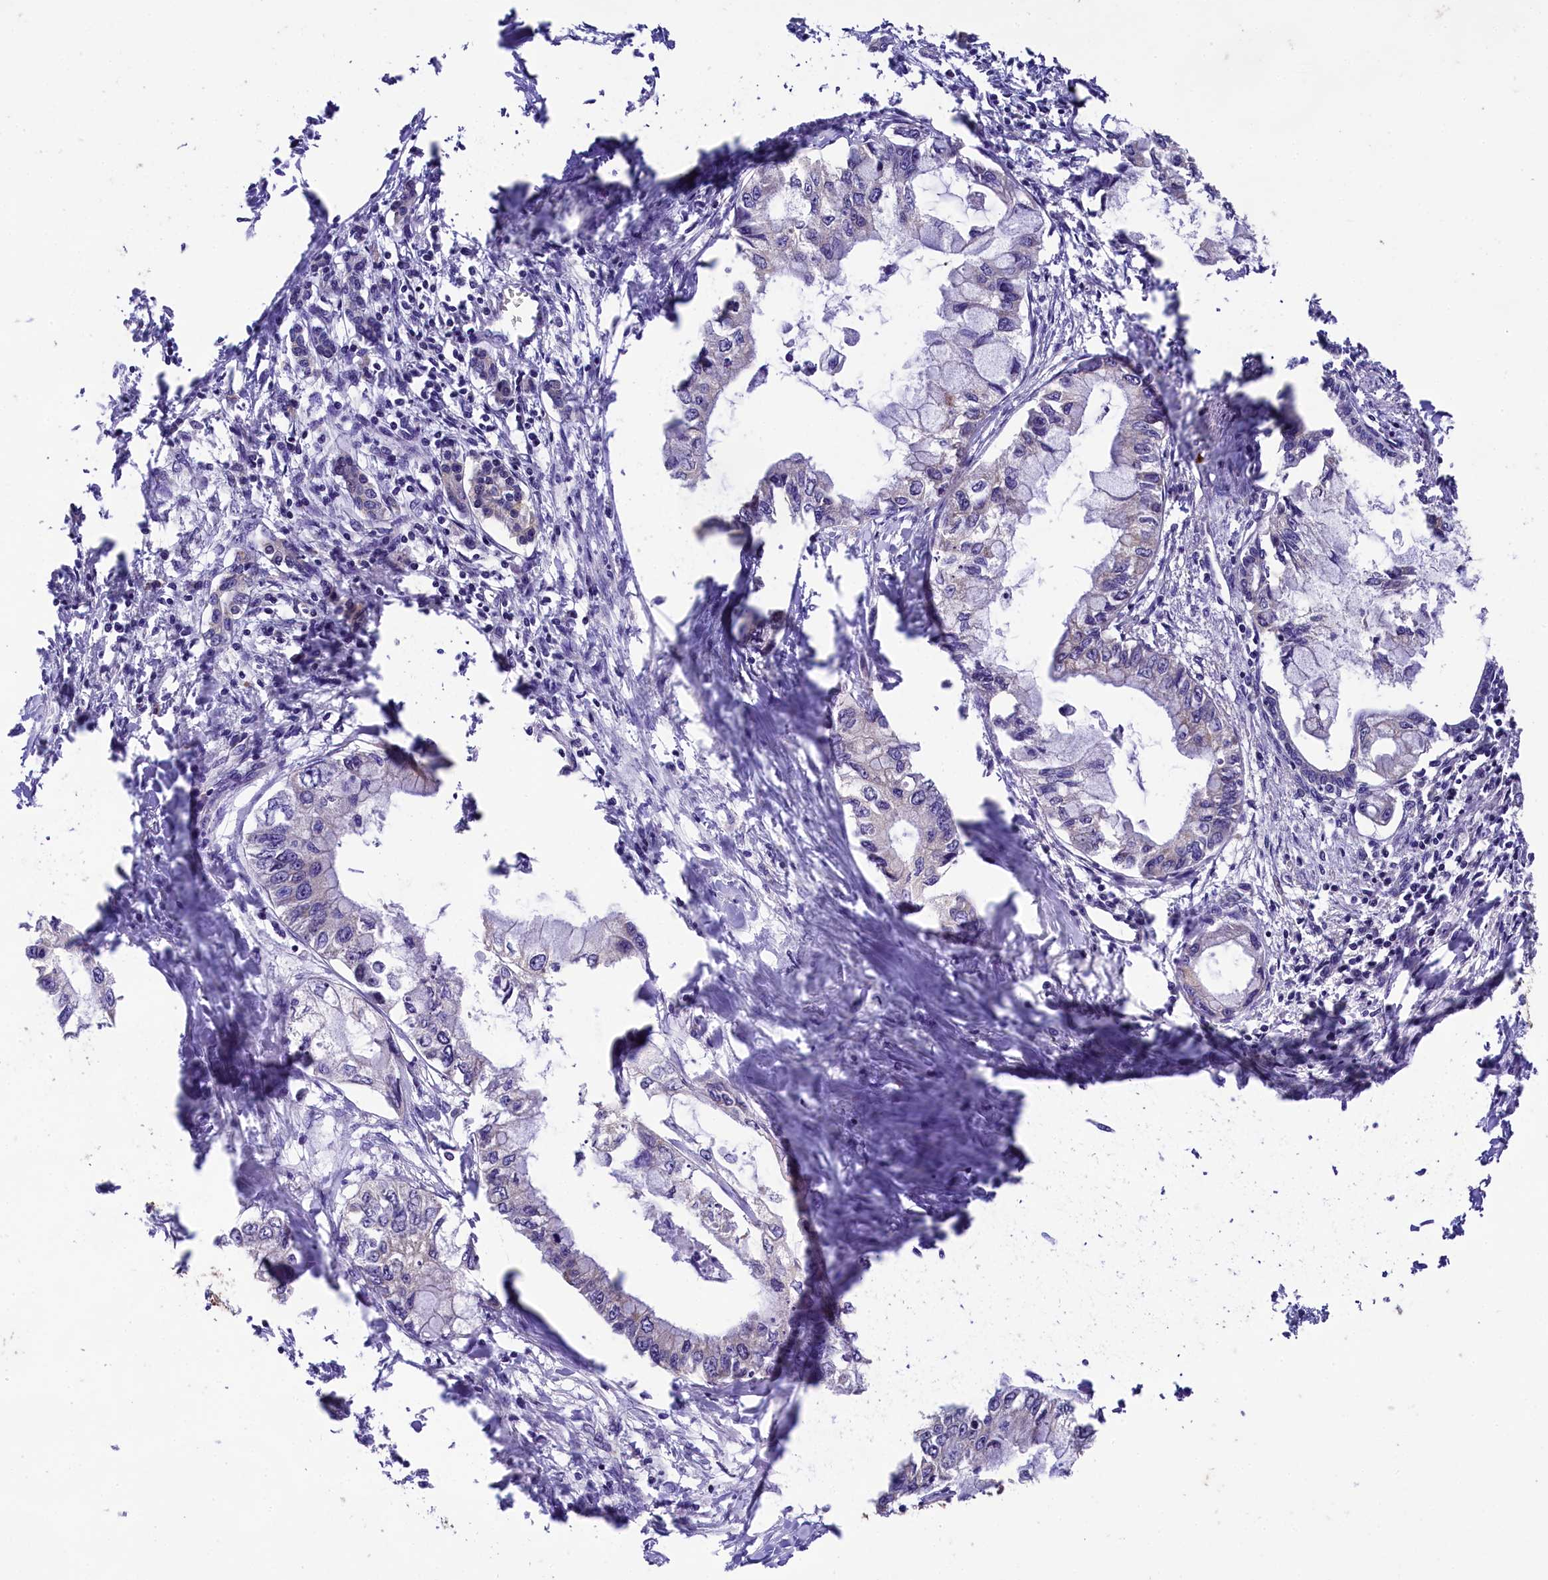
{"staining": {"intensity": "negative", "quantity": "none", "location": "none"}, "tissue": "pancreatic cancer", "cell_type": "Tumor cells", "image_type": "cancer", "snomed": [{"axis": "morphology", "description": "Adenocarcinoma, NOS"}, {"axis": "topography", "description": "Pancreas"}], "caption": "Immunohistochemical staining of adenocarcinoma (pancreatic) demonstrates no significant positivity in tumor cells.", "gene": "ENKD1", "patient": {"sex": "male", "age": 48}}